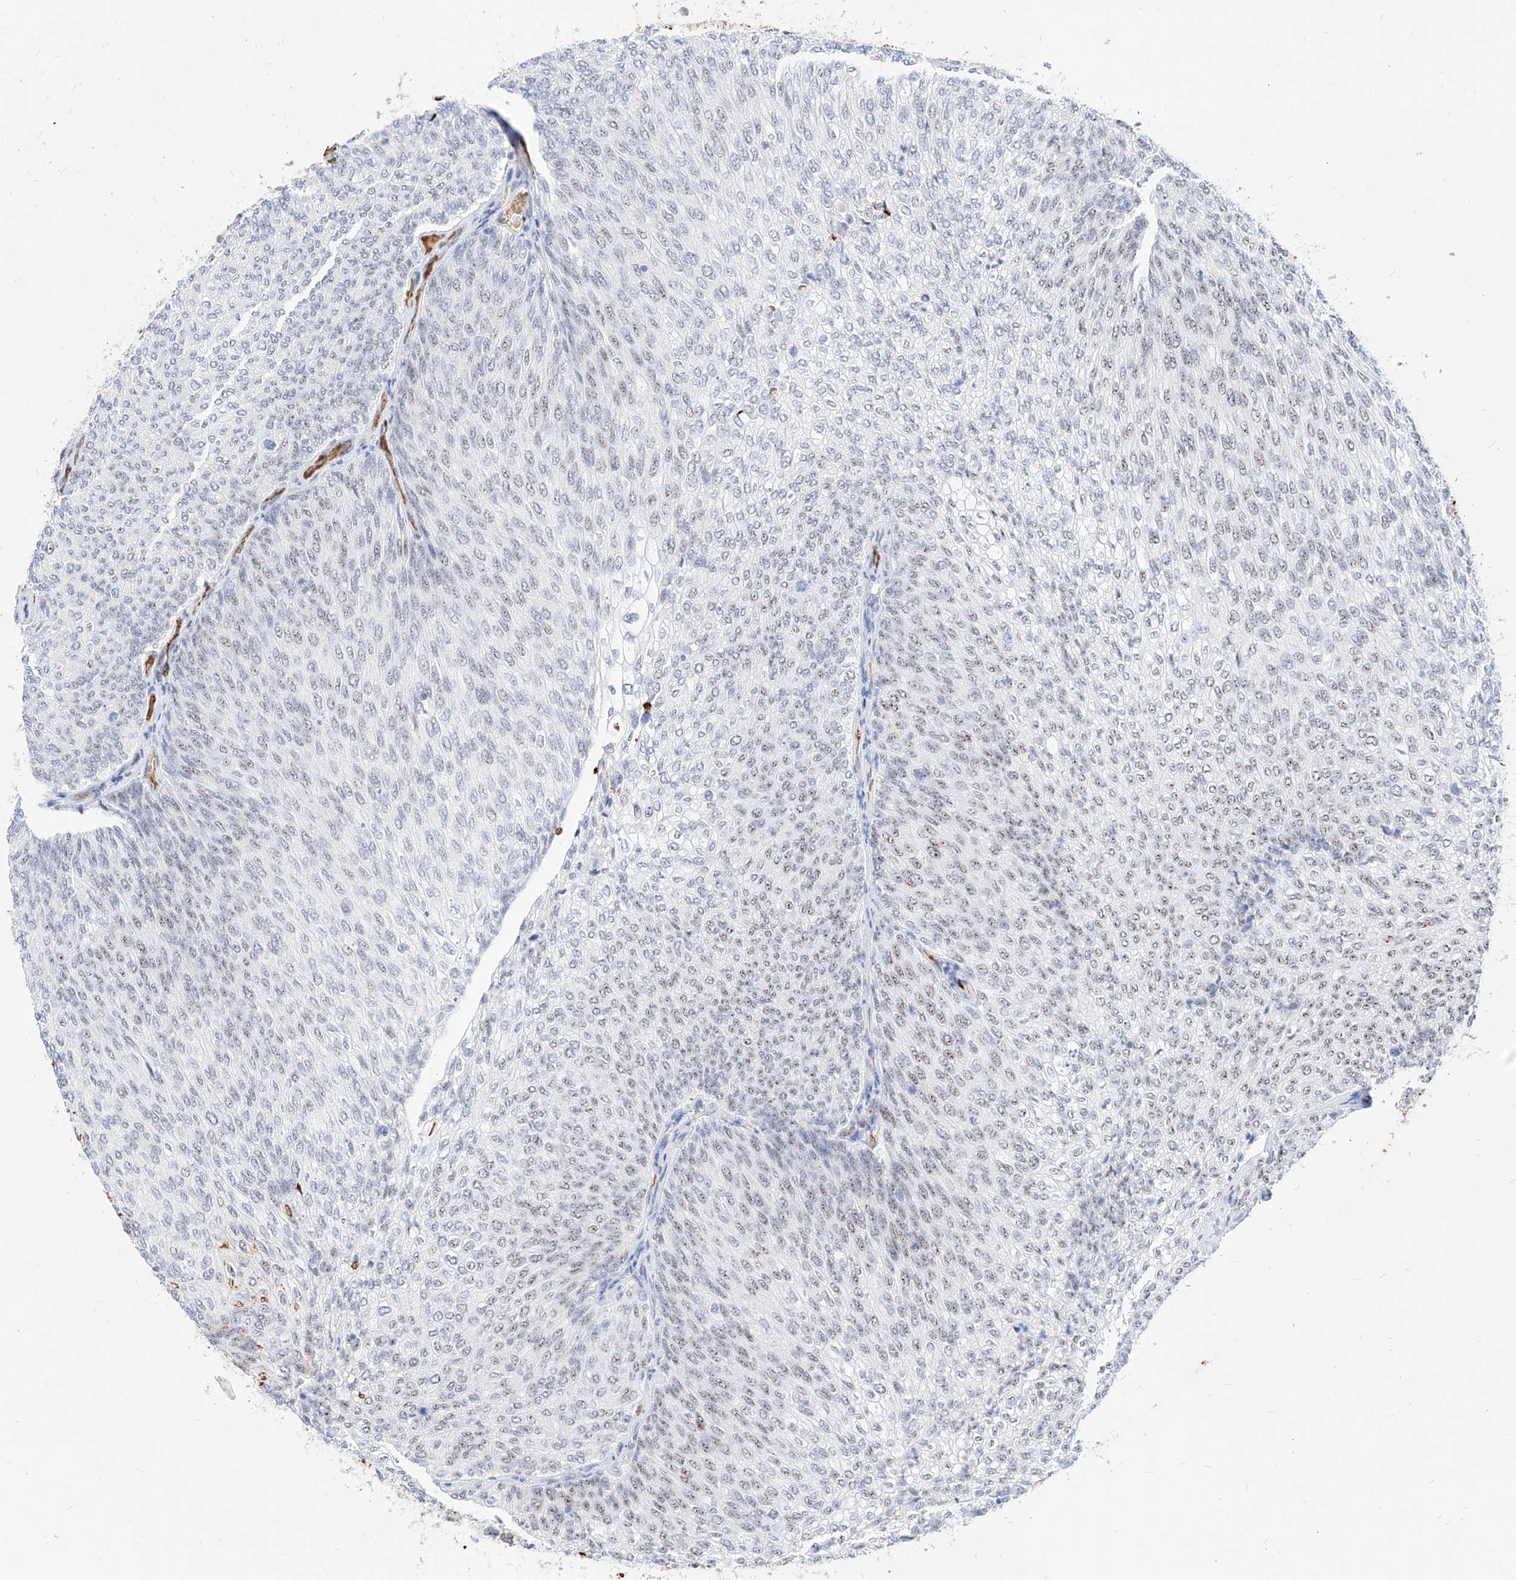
{"staining": {"intensity": "moderate", "quantity": ">75%", "location": "nuclear"}, "tissue": "urothelial cancer", "cell_type": "Tumor cells", "image_type": "cancer", "snomed": [{"axis": "morphology", "description": "Urothelial carcinoma, Low grade"}, {"axis": "topography", "description": "Urinary bladder"}], "caption": "Human urothelial carcinoma (low-grade) stained for a protein (brown) shows moderate nuclear positive staining in about >75% of tumor cells.", "gene": "ZFP42", "patient": {"sex": "female", "age": 79}}